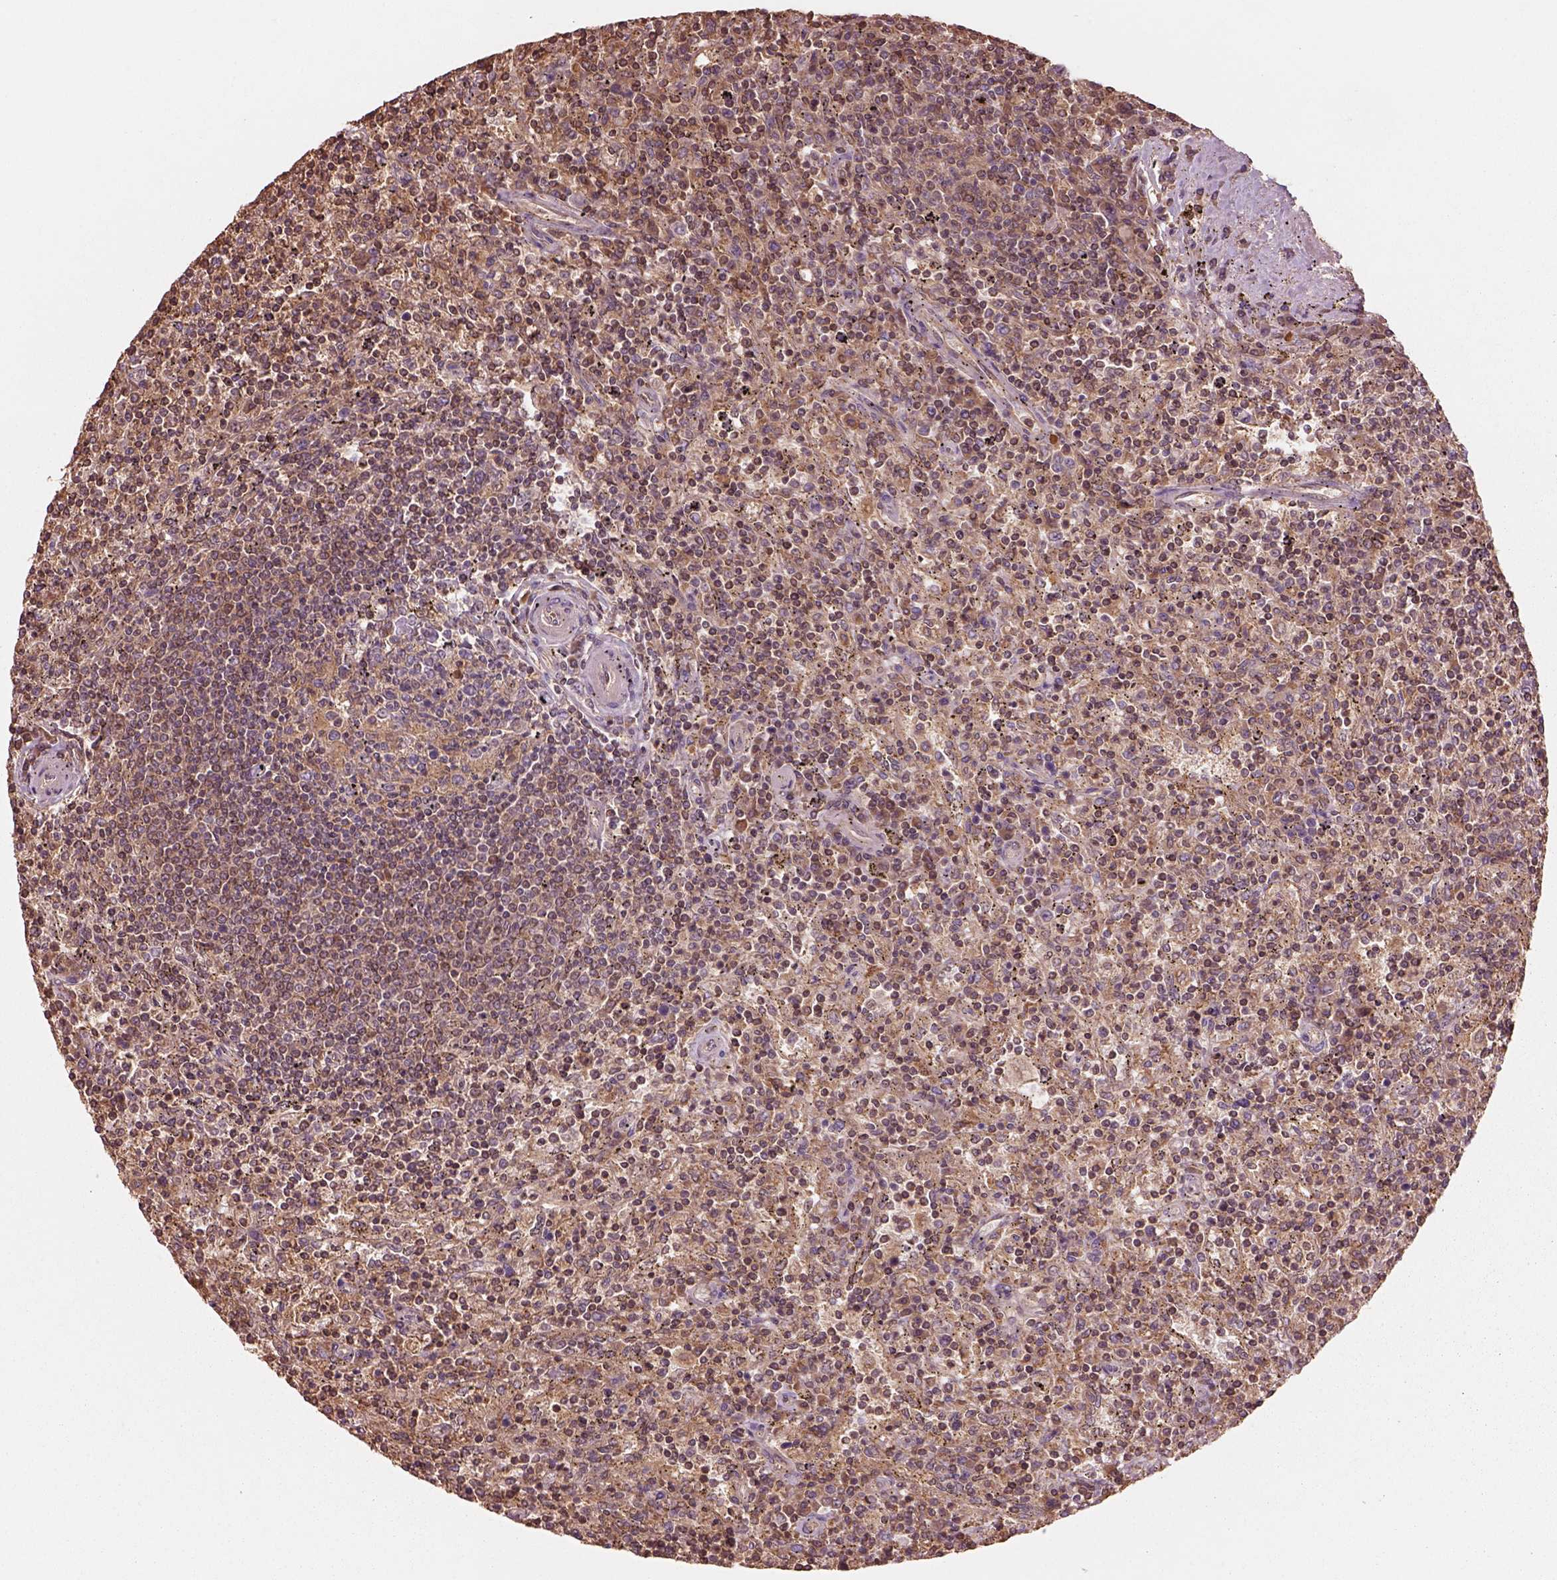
{"staining": {"intensity": "moderate", "quantity": ">75%", "location": "cytoplasmic/membranous"}, "tissue": "lymphoma", "cell_type": "Tumor cells", "image_type": "cancer", "snomed": [{"axis": "morphology", "description": "Malignant lymphoma, non-Hodgkin's type, Low grade"}, {"axis": "topography", "description": "Spleen"}], "caption": "A medium amount of moderate cytoplasmic/membranous positivity is appreciated in about >75% of tumor cells in malignant lymphoma, non-Hodgkin's type (low-grade) tissue. (DAB = brown stain, brightfield microscopy at high magnification).", "gene": "TRADD", "patient": {"sex": "male", "age": 62}}